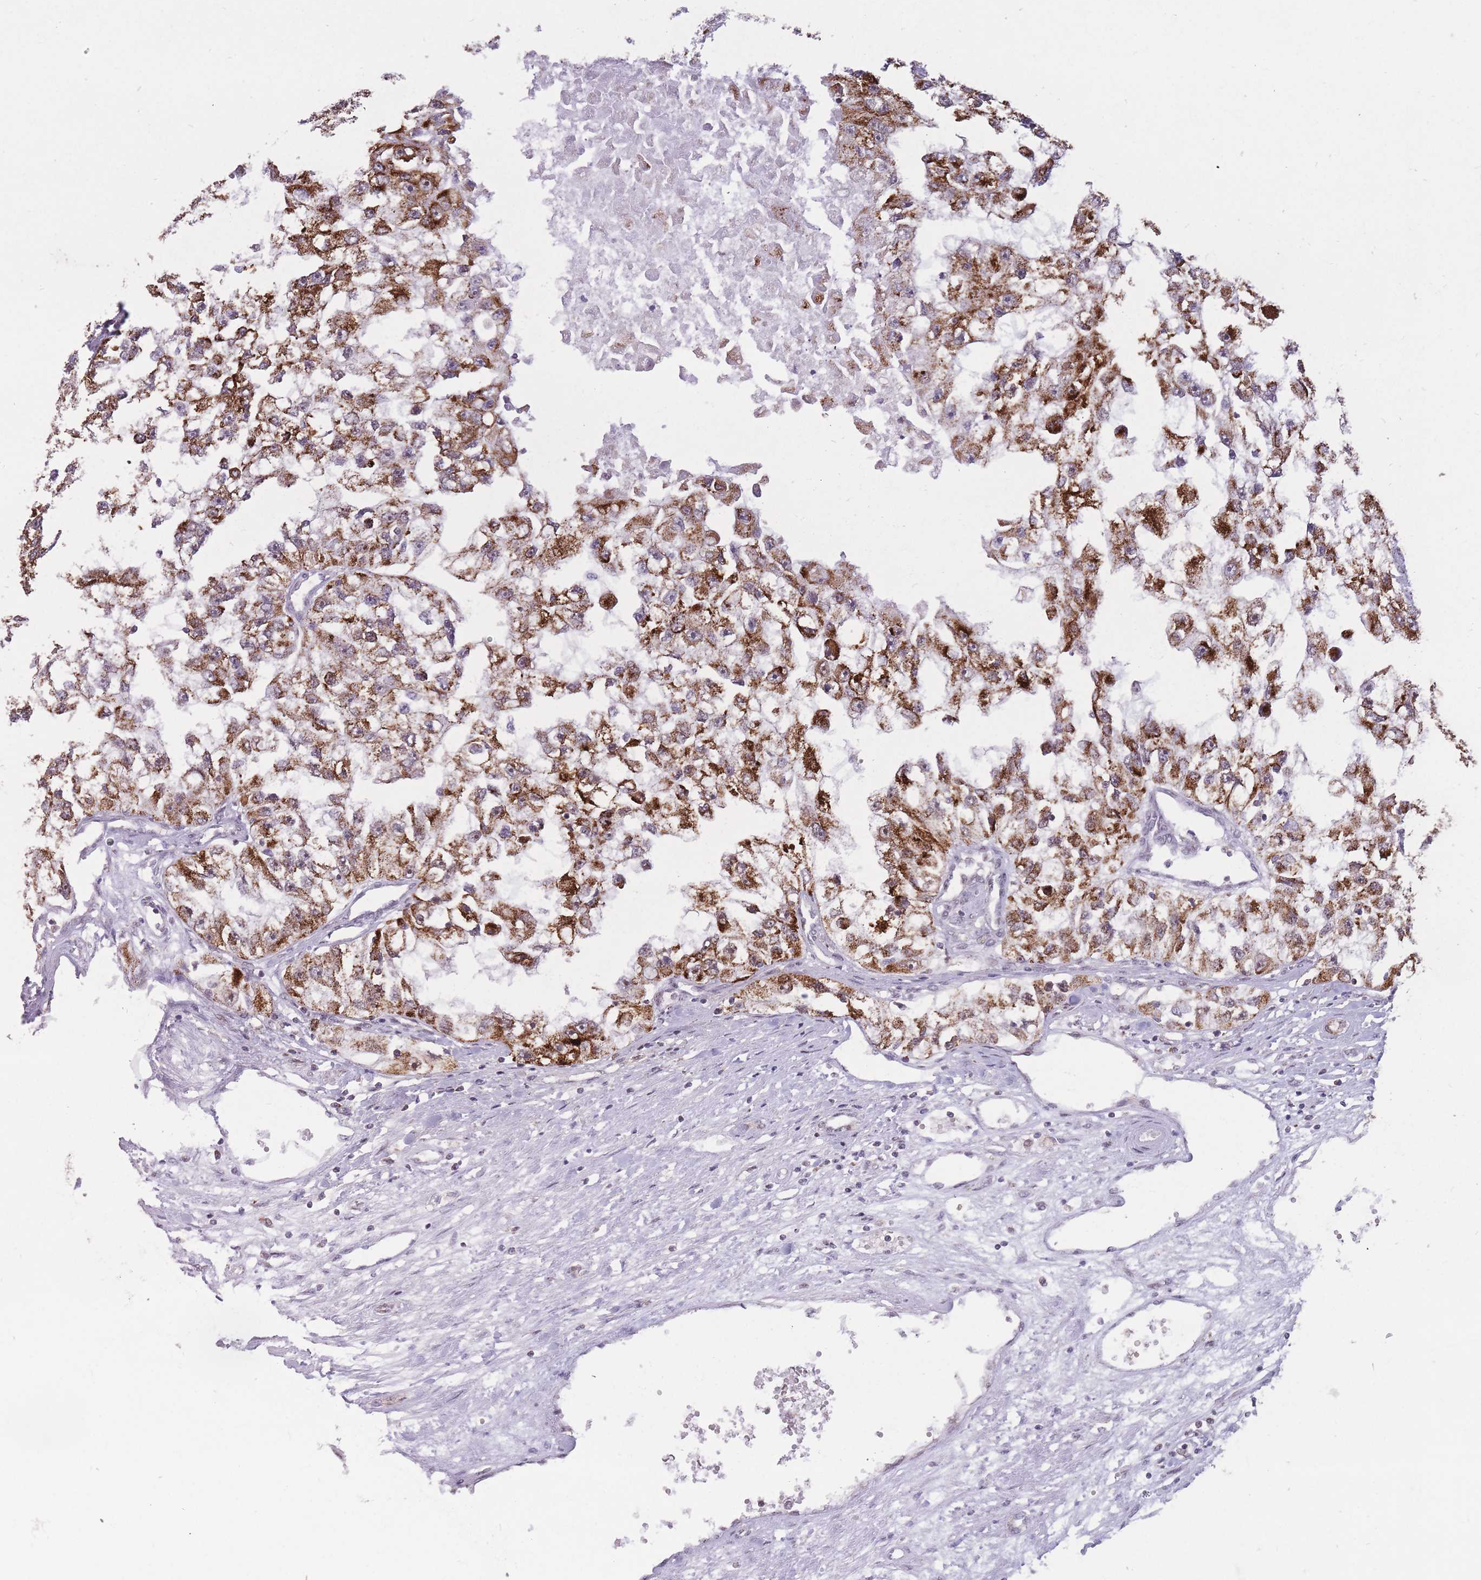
{"staining": {"intensity": "strong", "quantity": ">75%", "location": "cytoplasmic/membranous"}, "tissue": "renal cancer", "cell_type": "Tumor cells", "image_type": "cancer", "snomed": [{"axis": "morphology", "description": "Adenocarcinoma, NOS"}, {"axis": "topography", "description": "Kidney"}], "caption": "Immunohistochemistry (IHC) of renal cancer demonstrates high levels of strong cytoplasmic/membranous staining in approximately >75% of tumor cells.", "gene": "DPYSL4", "patient": {"sex": "male", "age": 63}}